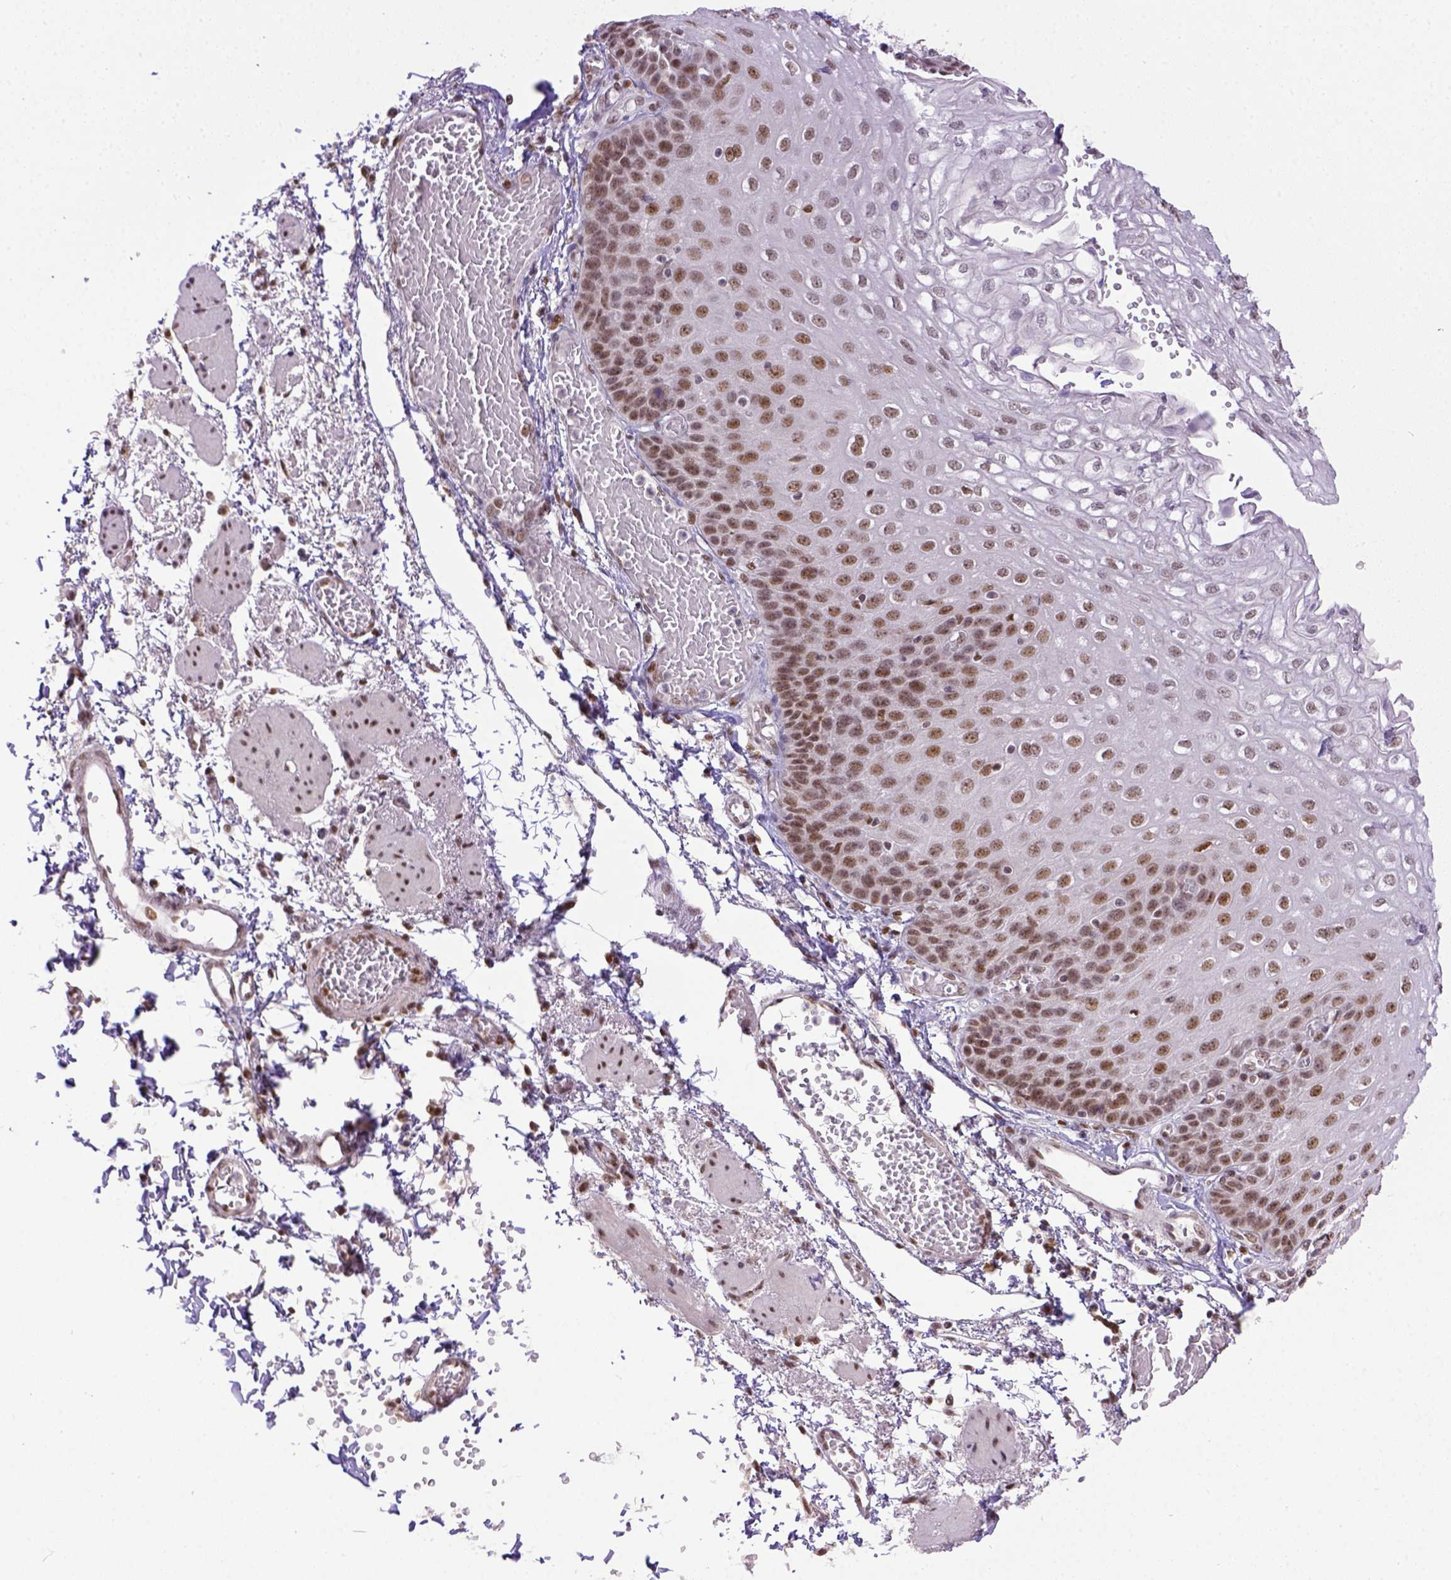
{"staining": {"intensity": "moderate", "quantity": ">75%", "location": "nuclear"}, "tissue": "esophagus", "cell_type": "Squamous epithelial cells", "image_type": "normal", "snomed": [{"axis": "morphology", "description": "Normal tissue, NOS"}, {"axis": "morphology", "description": "Adenocarcinoma, NOS"}, {"axis": "topography", "description": "Esophagus"}], "caption": "IHC staining of unremarkable esophagus, which exhibits medium levels of moderate nuclear expression in about >75% of squamous epithelial cells indicating moderate nuclear protein expression. The staining was performed using DAB (3,3'-diaminobenzidine) (brown) for protein detection and nuclei were counterstained in hematoxylin (blue).", "gene": "ERCC1", "patient": {"sex": "male", "age": 81}}